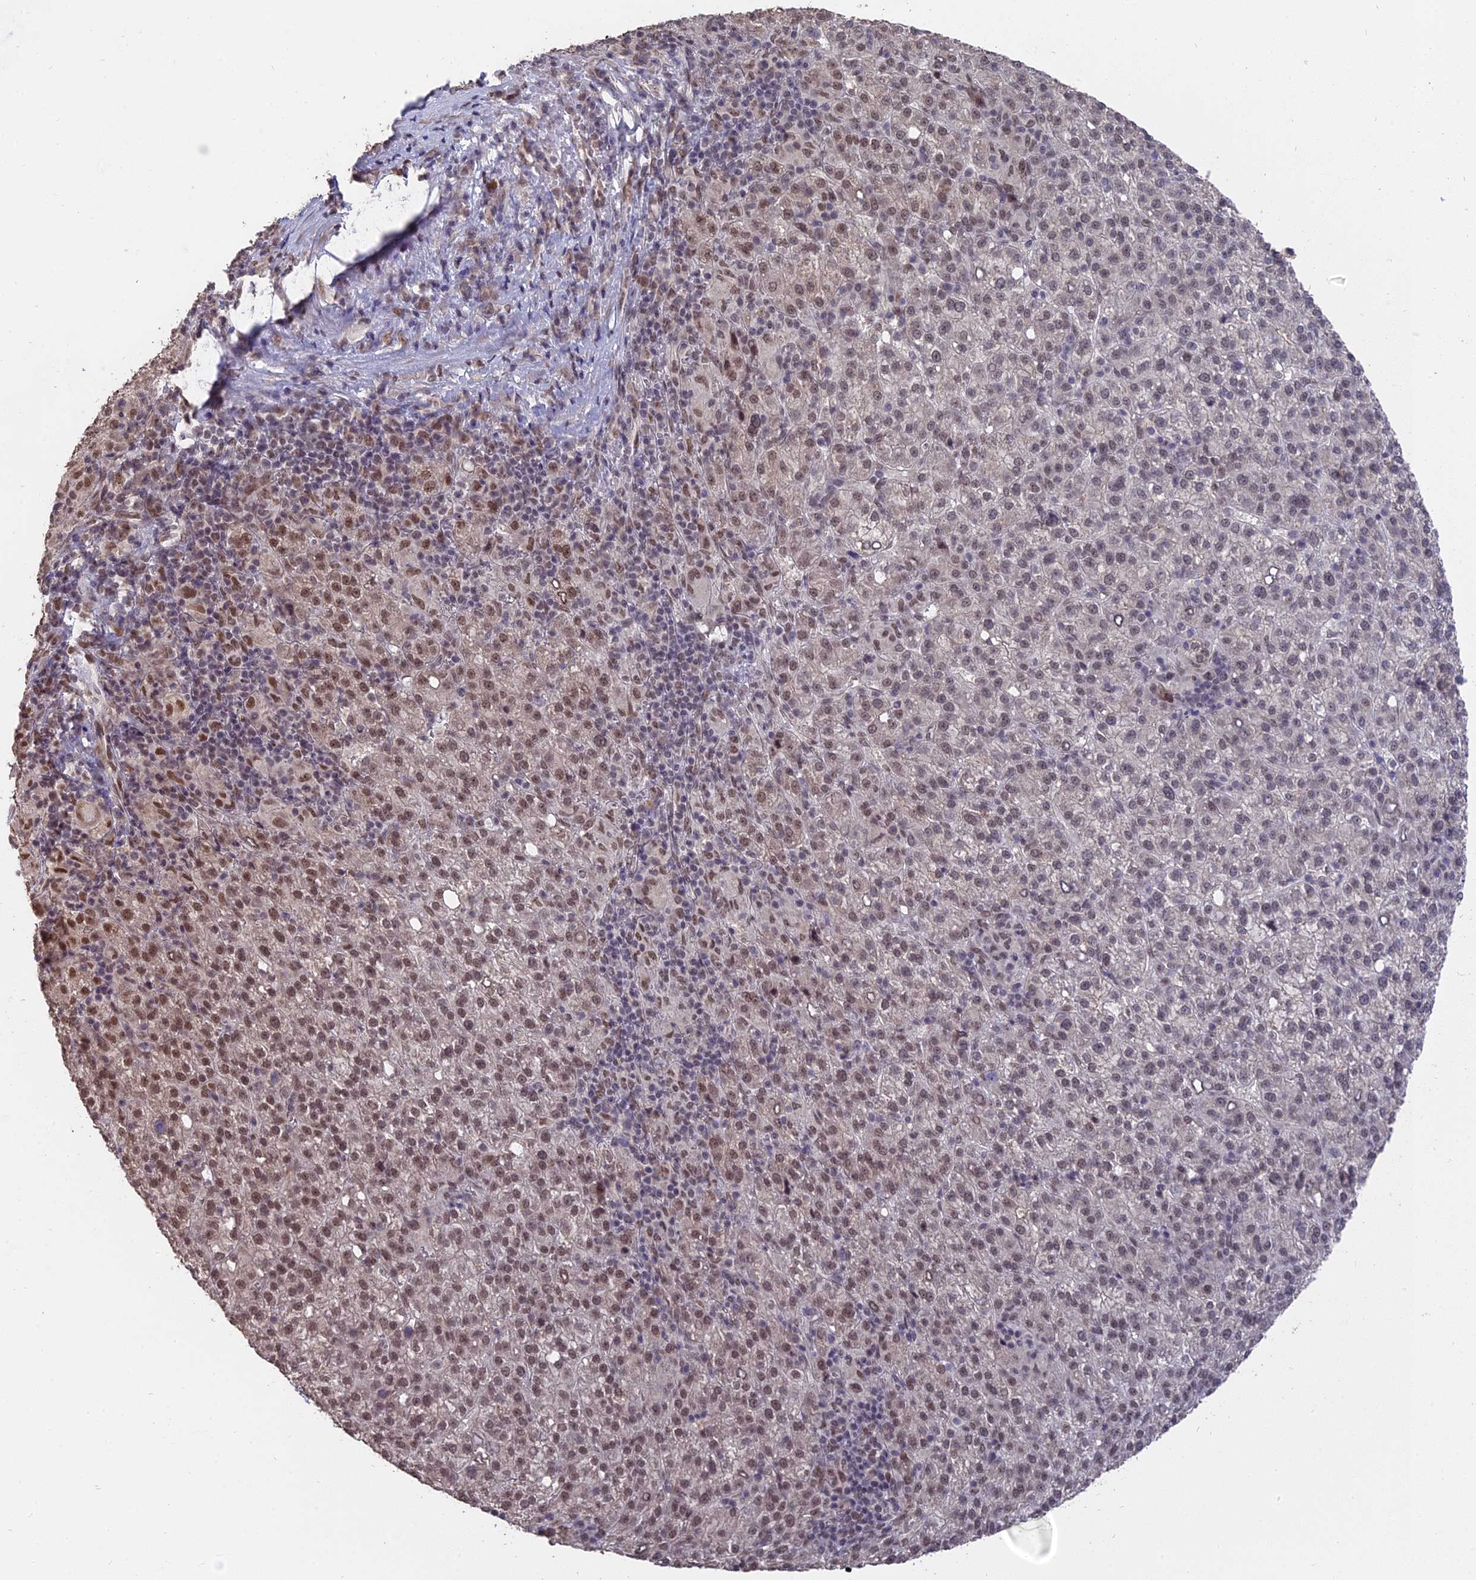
{"staining": {"intensity": "moderate", "quantity": "<25%", "location": "nuclear"}, "tissue": "liver cancer", "cell_type": "Tumor cells", "image_type": "cancer", "snomed": [{"axis": "morphology", "description": "Carcinoma, Hepatocellular, NOS"}, {"axis": "topography", "description": "Liver"}], "caption": "Protein expression analysis of human liver cancer reveals moderate nuclear staining in about <25% of tumor cells. (Stains: DAB in brown, nuclei in blue, Microscopy: brightfield microscopy at high magnification).", "gene": "NR1H3", "patient": {"sex": "female", "age": 58}}